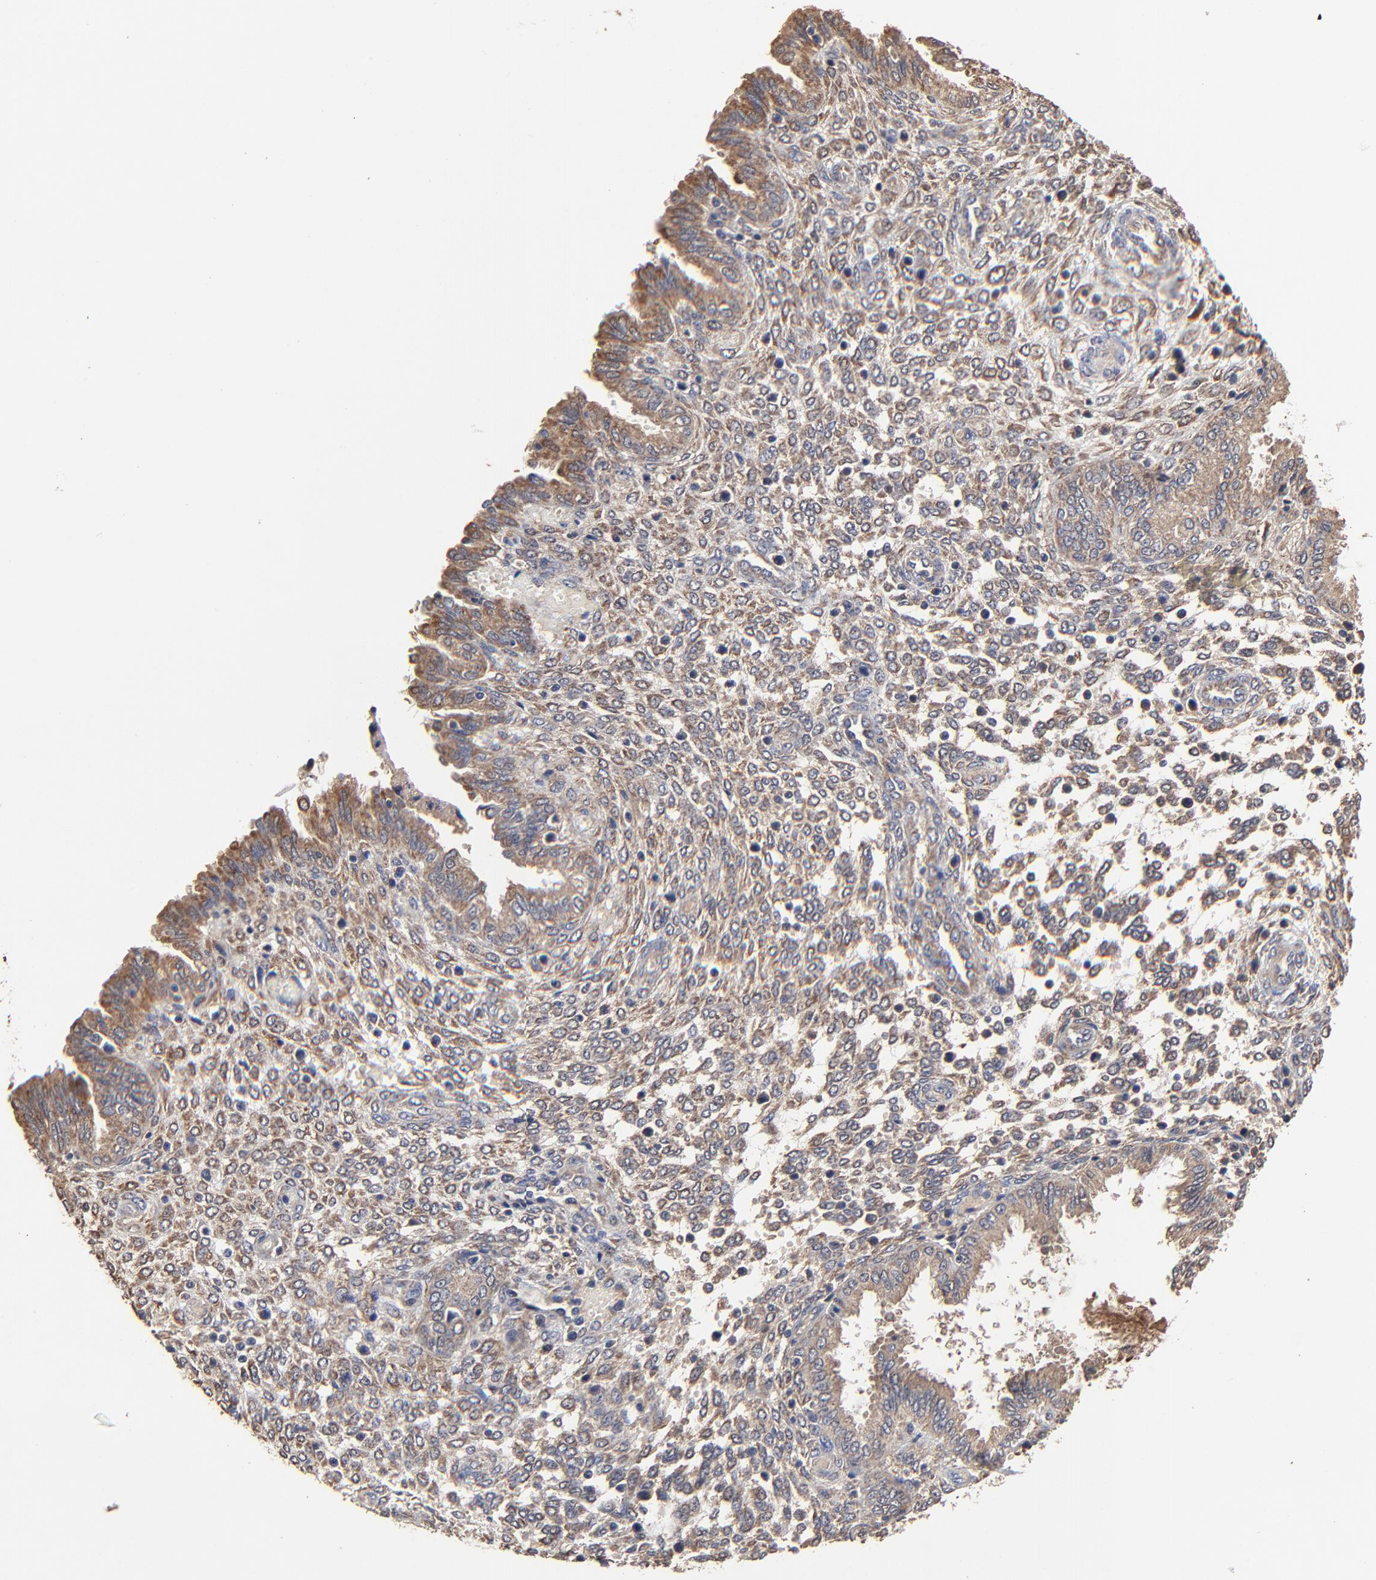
{"staining": {"intensity": "weak", "quantity": "<25%", "location": "cytoplasmic/membranous"}, "tissue": "endometrium", "cell_type": "Cells in endometrial stroma", "image_type": "normal", "snomed": [{"axis": "morphology", "description": "Normal tissue, NOS"}, {"axis": "topography", "description": "Endometrium"}], "caption": "An IHC micrograph of benign endometrium is shown. There is no staining in cells in endometrial stroma of endometrium. Brightfield microscopy of IHC stained with DAB (3,3'-diaminobenzidine) (brown) and hematoxylin (blue), captured at high magnification.", "gene": "LGALS3", "patient": {"sex": "female", "age": 33}}